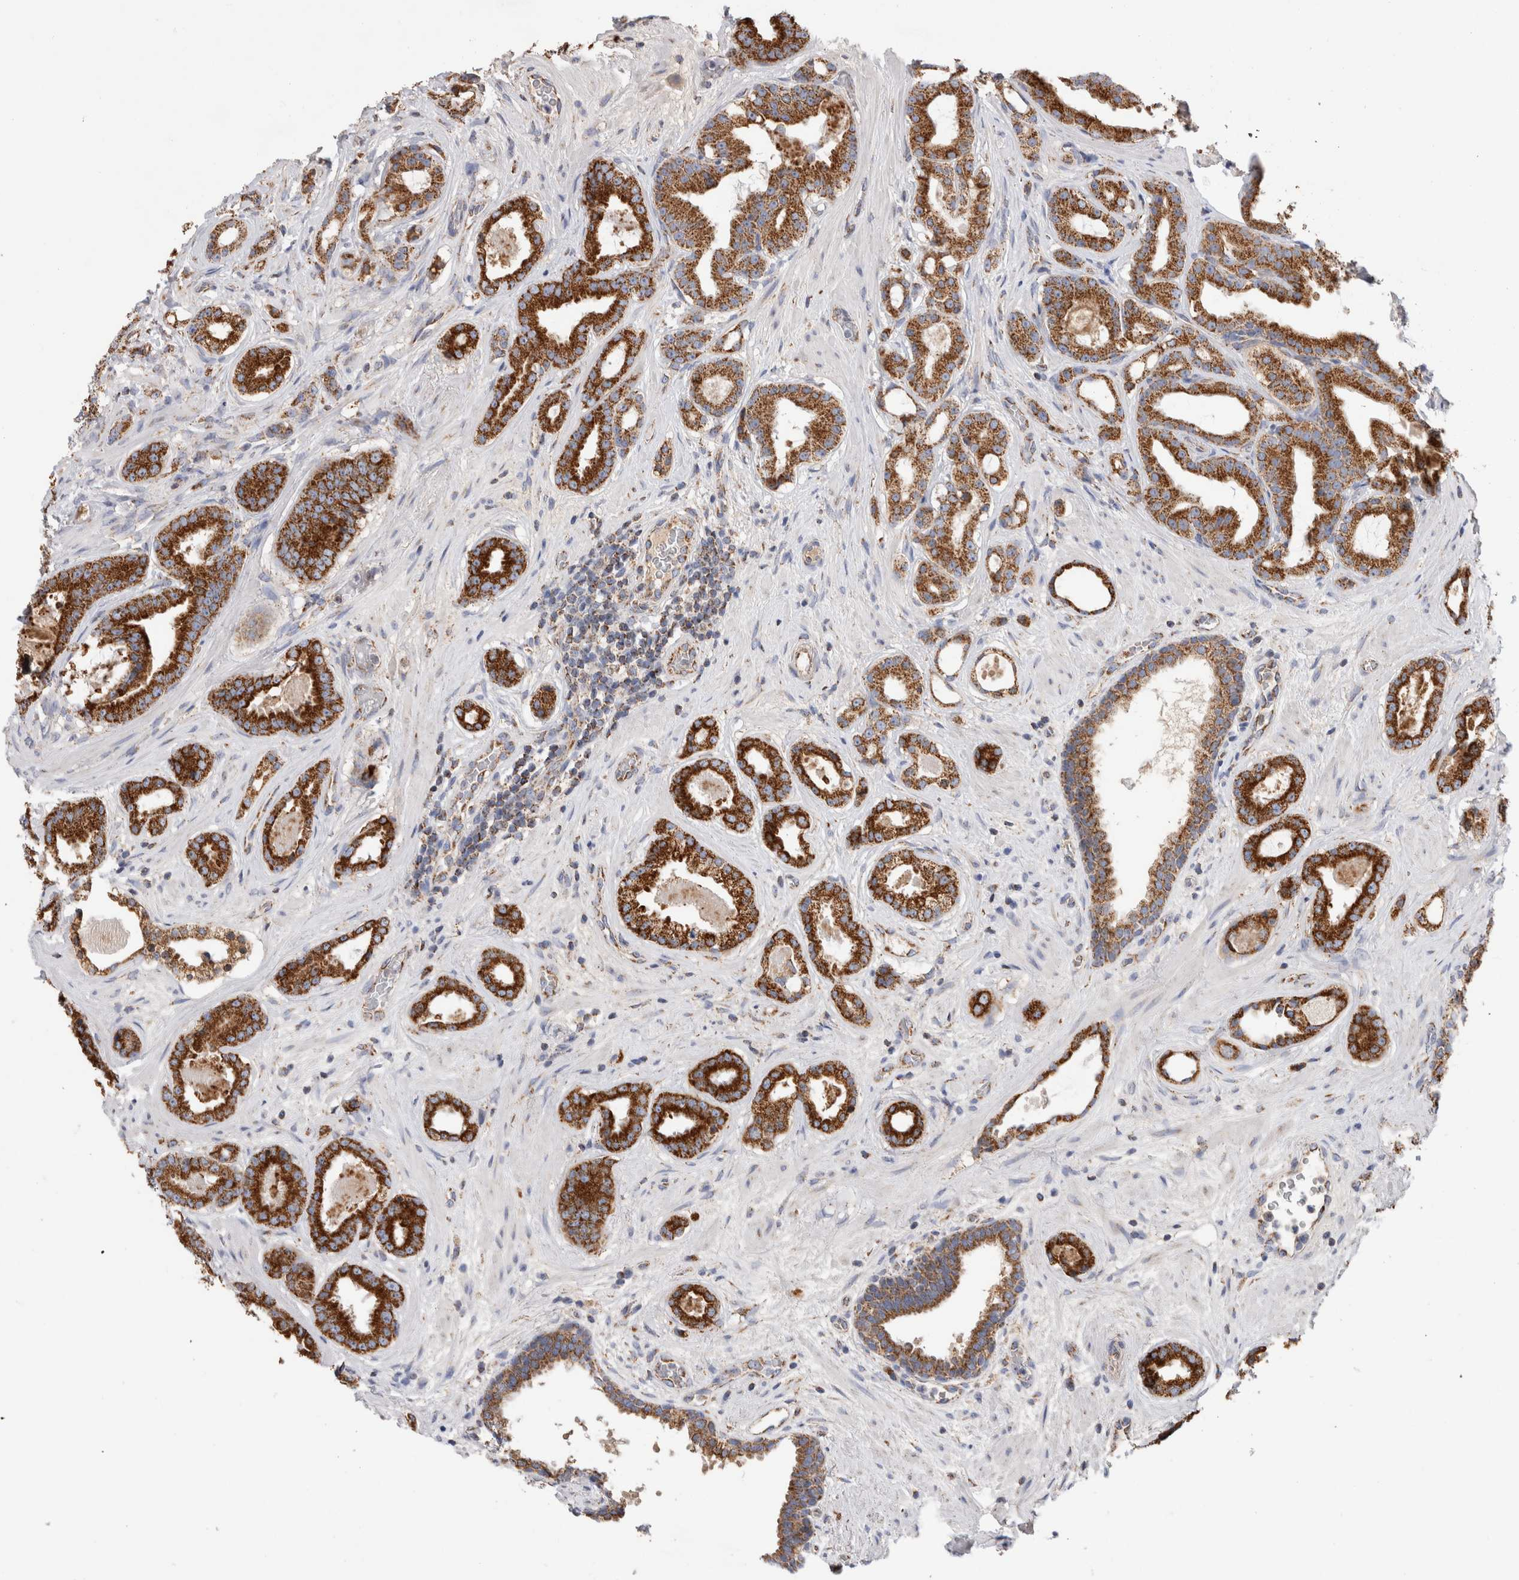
{"staining": {"intensity": "strong", "quantity": ">75%", "location": "cytoplasmic/membranous"}, "tissue": "prostate cancer", "cell_type": "Tumor cells", "image_type": "cancer", "snomed": [{"axis": "morphology", "description": "Adenocarcinoma, High grade"}, {"axis": "topography", "description": "Prostate"}], "caption": "Protein staining of prostate cancer (high-grade adenocarcinoma) tissue reveals strong cytoplasmic/membranous expression in approximately >75% of tumor cells.", "gene": "IARS2", "patient": {"sex": "male", "age": 60}}